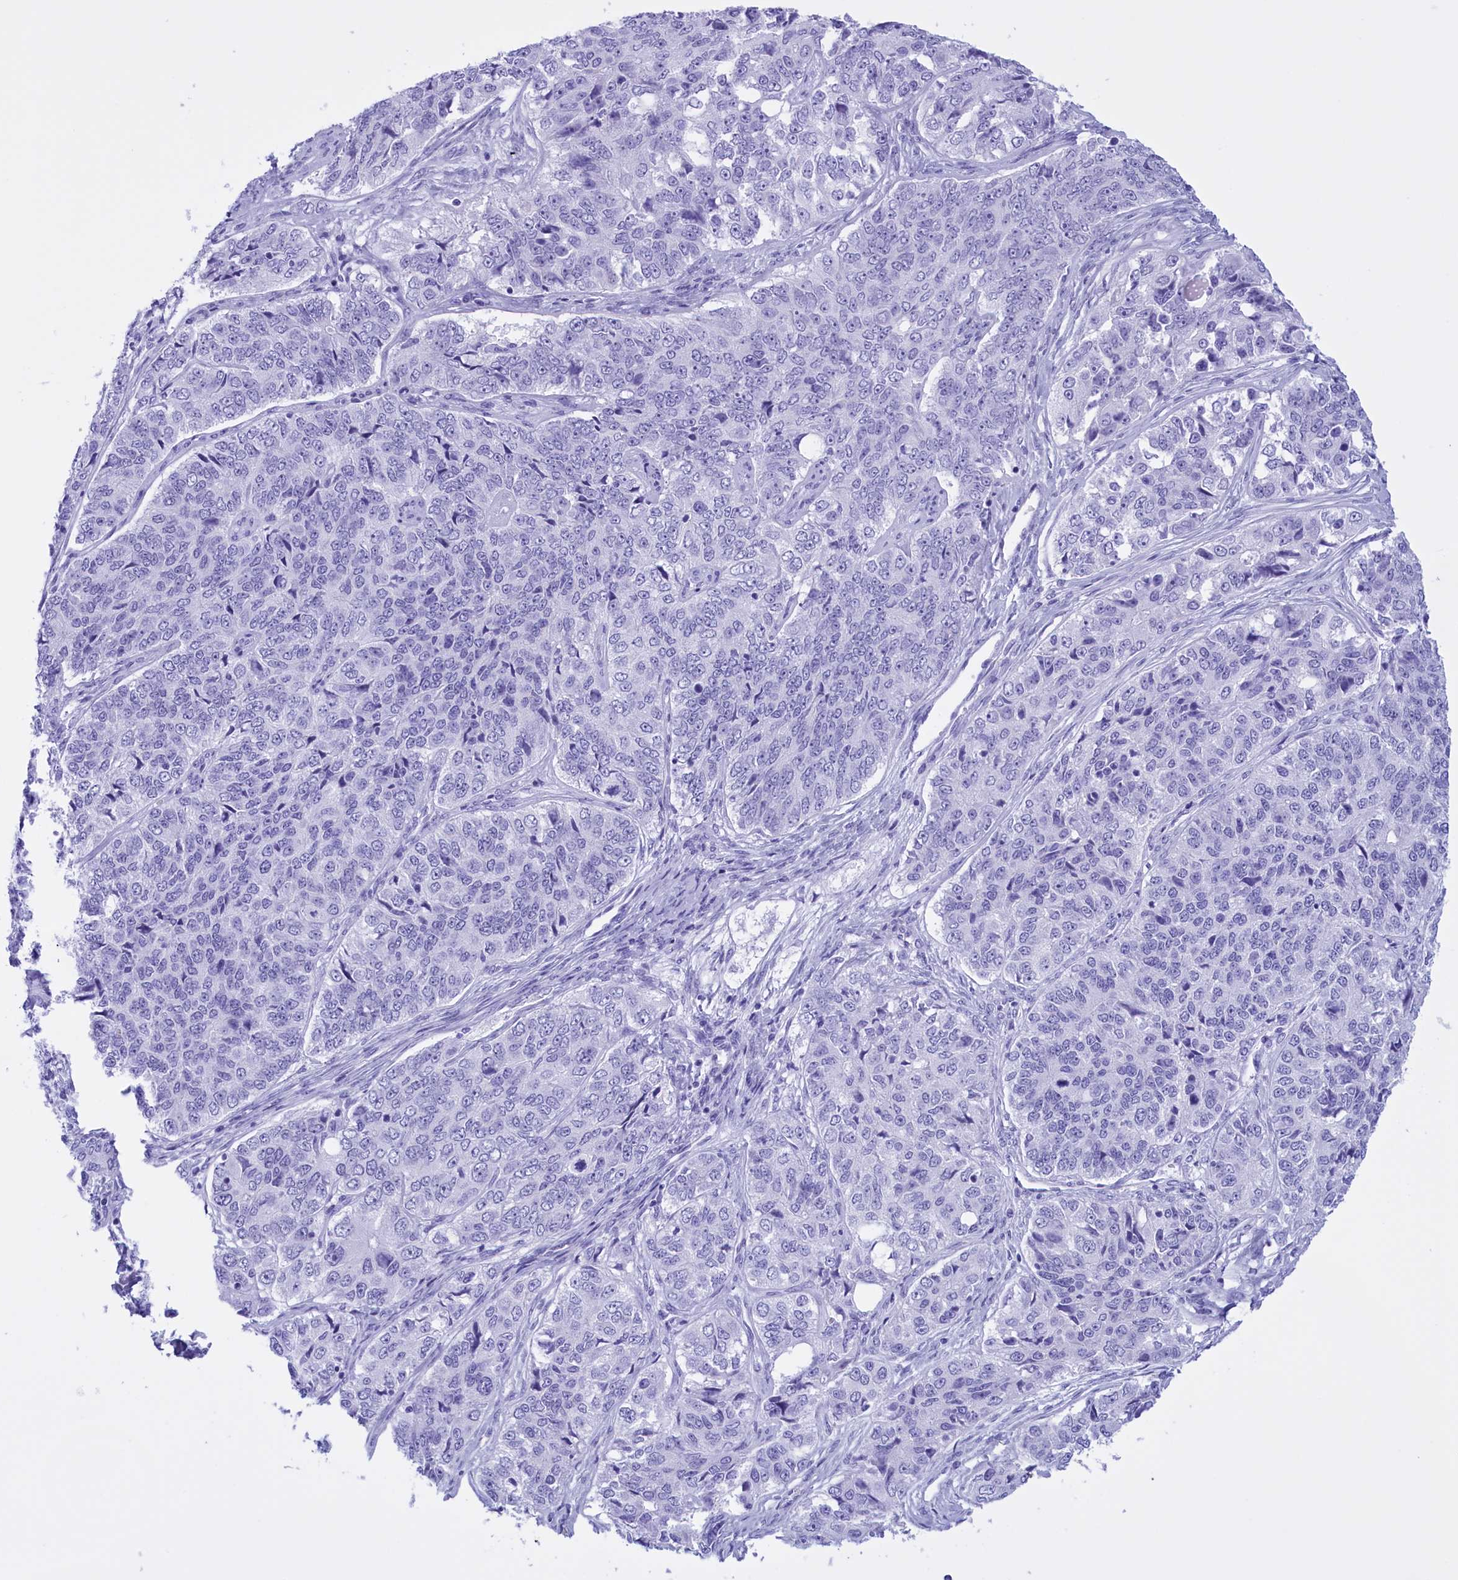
{"staining": {"intensity": "negative", "quantity": "none", "location": "none"}, "tissue": "ovarian cancer", "cell_type": "Tumor cells", "image_type": "cancer", "snomed": [{"axis": "morphology", "description": "Carcinoma, endometroid"}, {"axis": "topography", "description": "Ovary"}], "caption": "Tumor cells show no significant positivity in ovarian endometroid carcinoma.", "gene": "BRI3", "patient": {"sex": "female", "age": 51}}